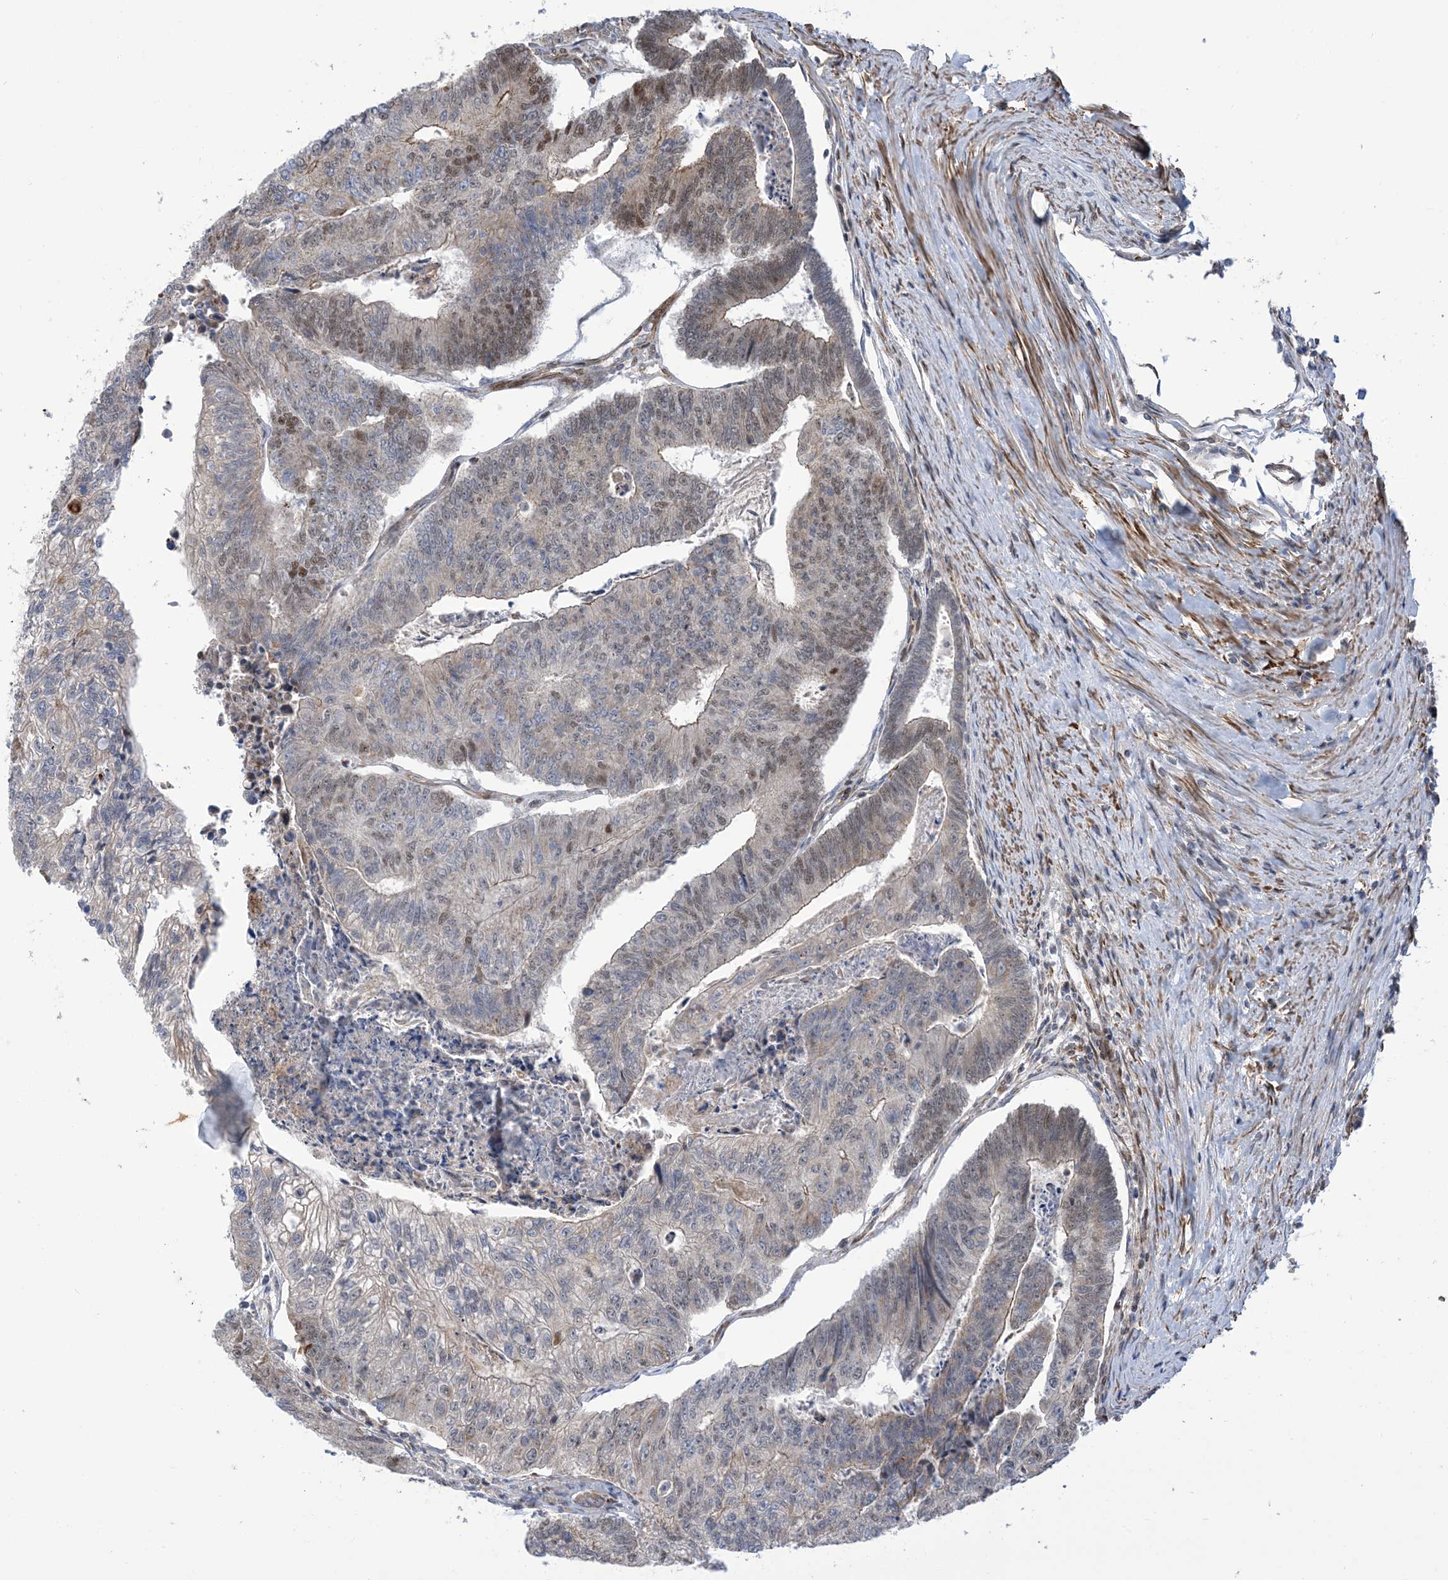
{"staining": {"intensity": "moderate", "quantity": "<25%", "location": "cytoplasmic/membranous,nuclear"}, "tissue": "colorectal cancer", "cell_type": "Tumor cells", "image_type": "cancer", "snomed": [{"axis": "morphology", "description": "Adenocarcinoma, NOS"}, {"axis": "topography", "description": "Colon"}], "caption": "Colorectal adenocarcinoma was stained to show a protein in brown. There is low levels of moderate cytoplasmic/membranous and nuclear staining in approximately <25% of tumor cells. (Stains: DAB in brown, nuclei in blue, Microscopy: brightfield microscopy at high magnification).", "gene": "ZNF8", "patient": {"sex": "female", "age": 67}}